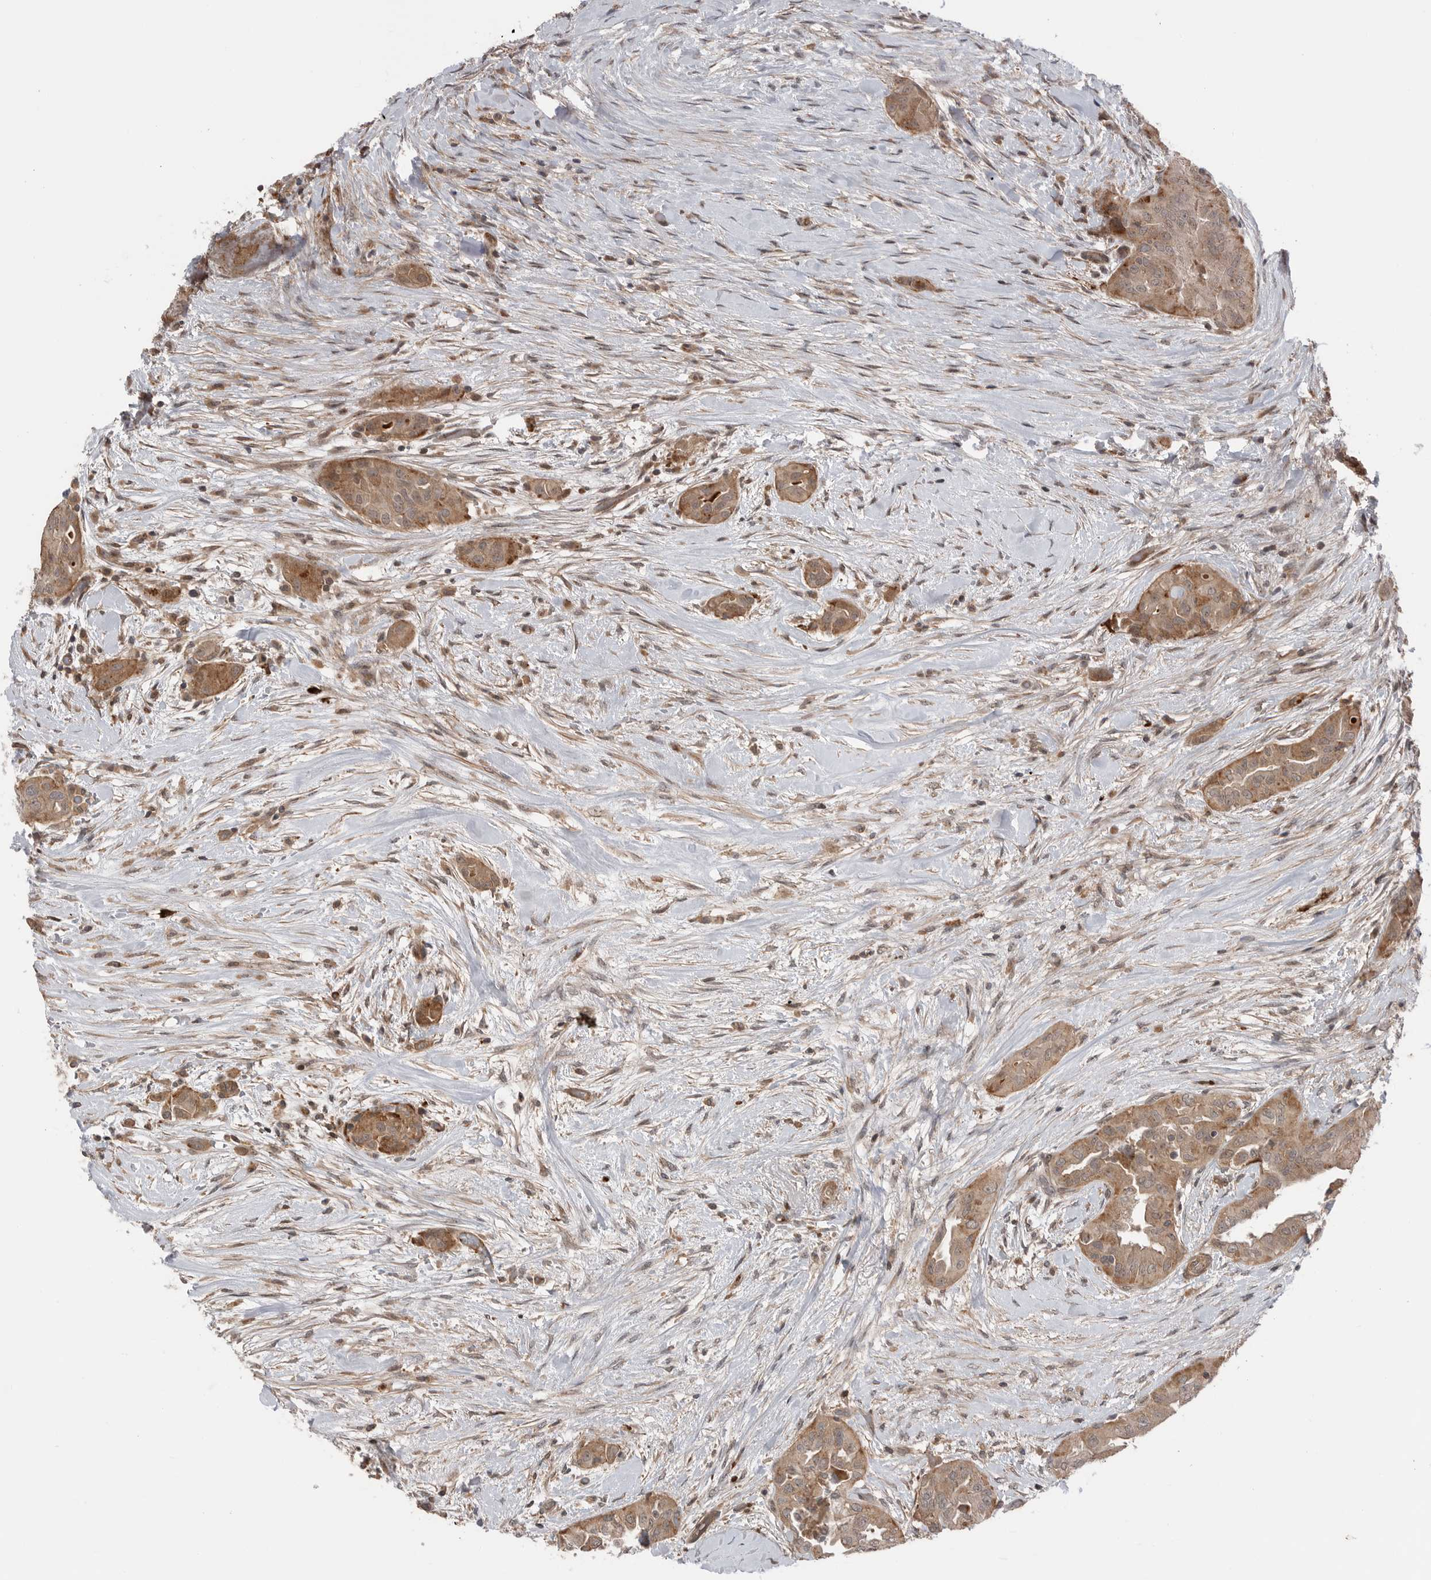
{"staining": {"intensity": "moderate", "quantity": ">75%", "location": "cytoplasmic/membranous"}, "tissue": "thyroid cancer", "cell_type": "Tumor cells", "image_type": "cancer", "snomed": [{"axis": "morphology", "description": "Papillary adenocarcinoma, NOS"}, {"axis": "topography", "description": "Thyroid gland"}], "caption": "Papillary adenocarcinoma (thyroid) tissue displays moderate cytoplasmic/membranous staining in about >75% of tumor cells", "gene": "PEAK1", "patient": {"sex": "female", "age": 59}}